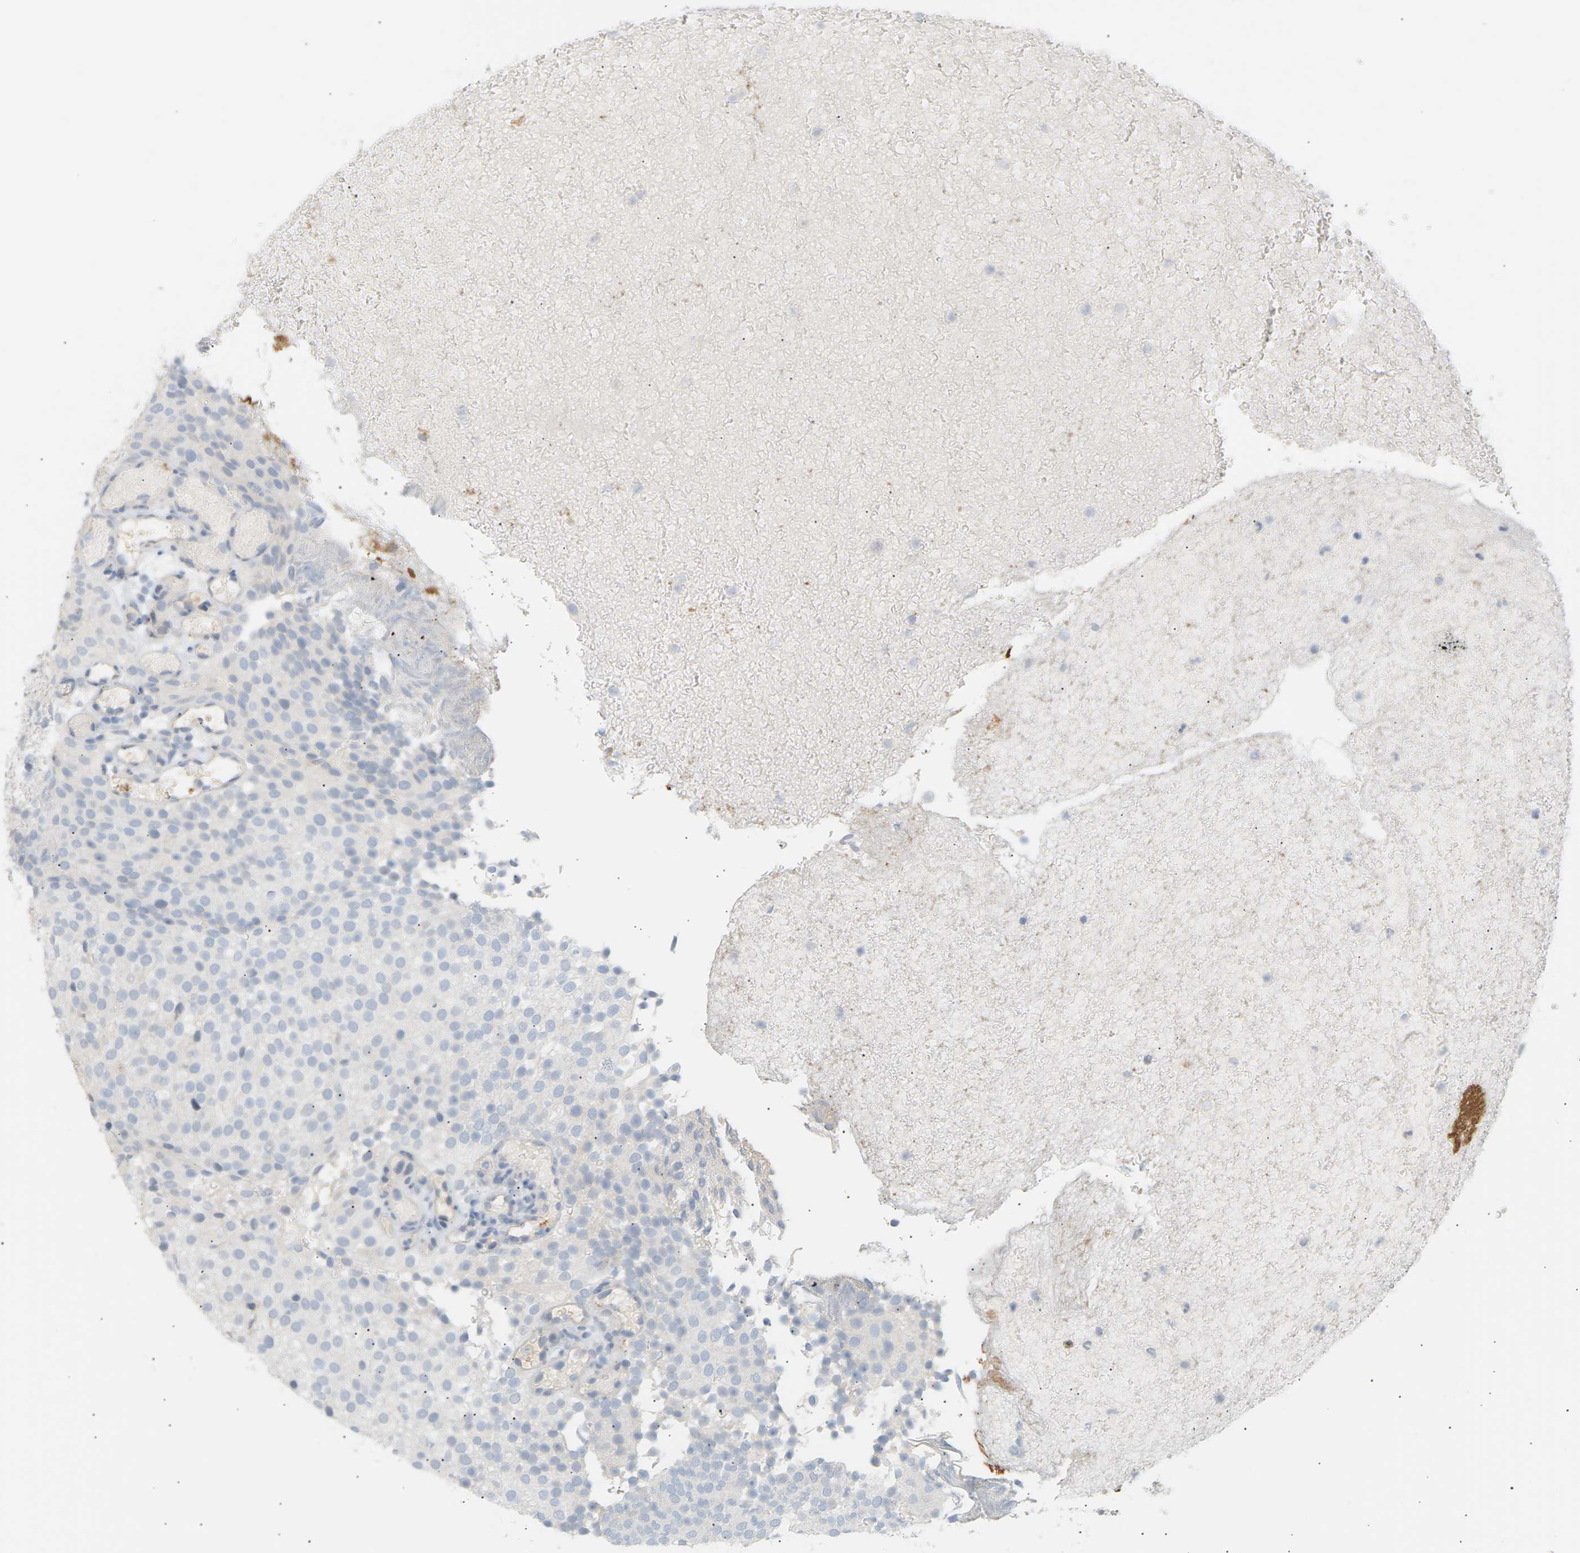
{"staining": {"intensity": "negative", "quantity": "none", "location": "none"}, "tissue": "urothelial cancer", "cell_type": "Tumor cells", "image_type": "cancer", "snomed": [{"axis": "morphology", "description": "Urothelial carcinoma, Low grade"}, {"axis": "topography", "description": "Urinary bladder"}], "caption": "There is no significant positivity in tumor cells of low-grade urothelial carcinoma.", "gene": "CLU", "patient": {"sex": "male", "age": 78}}